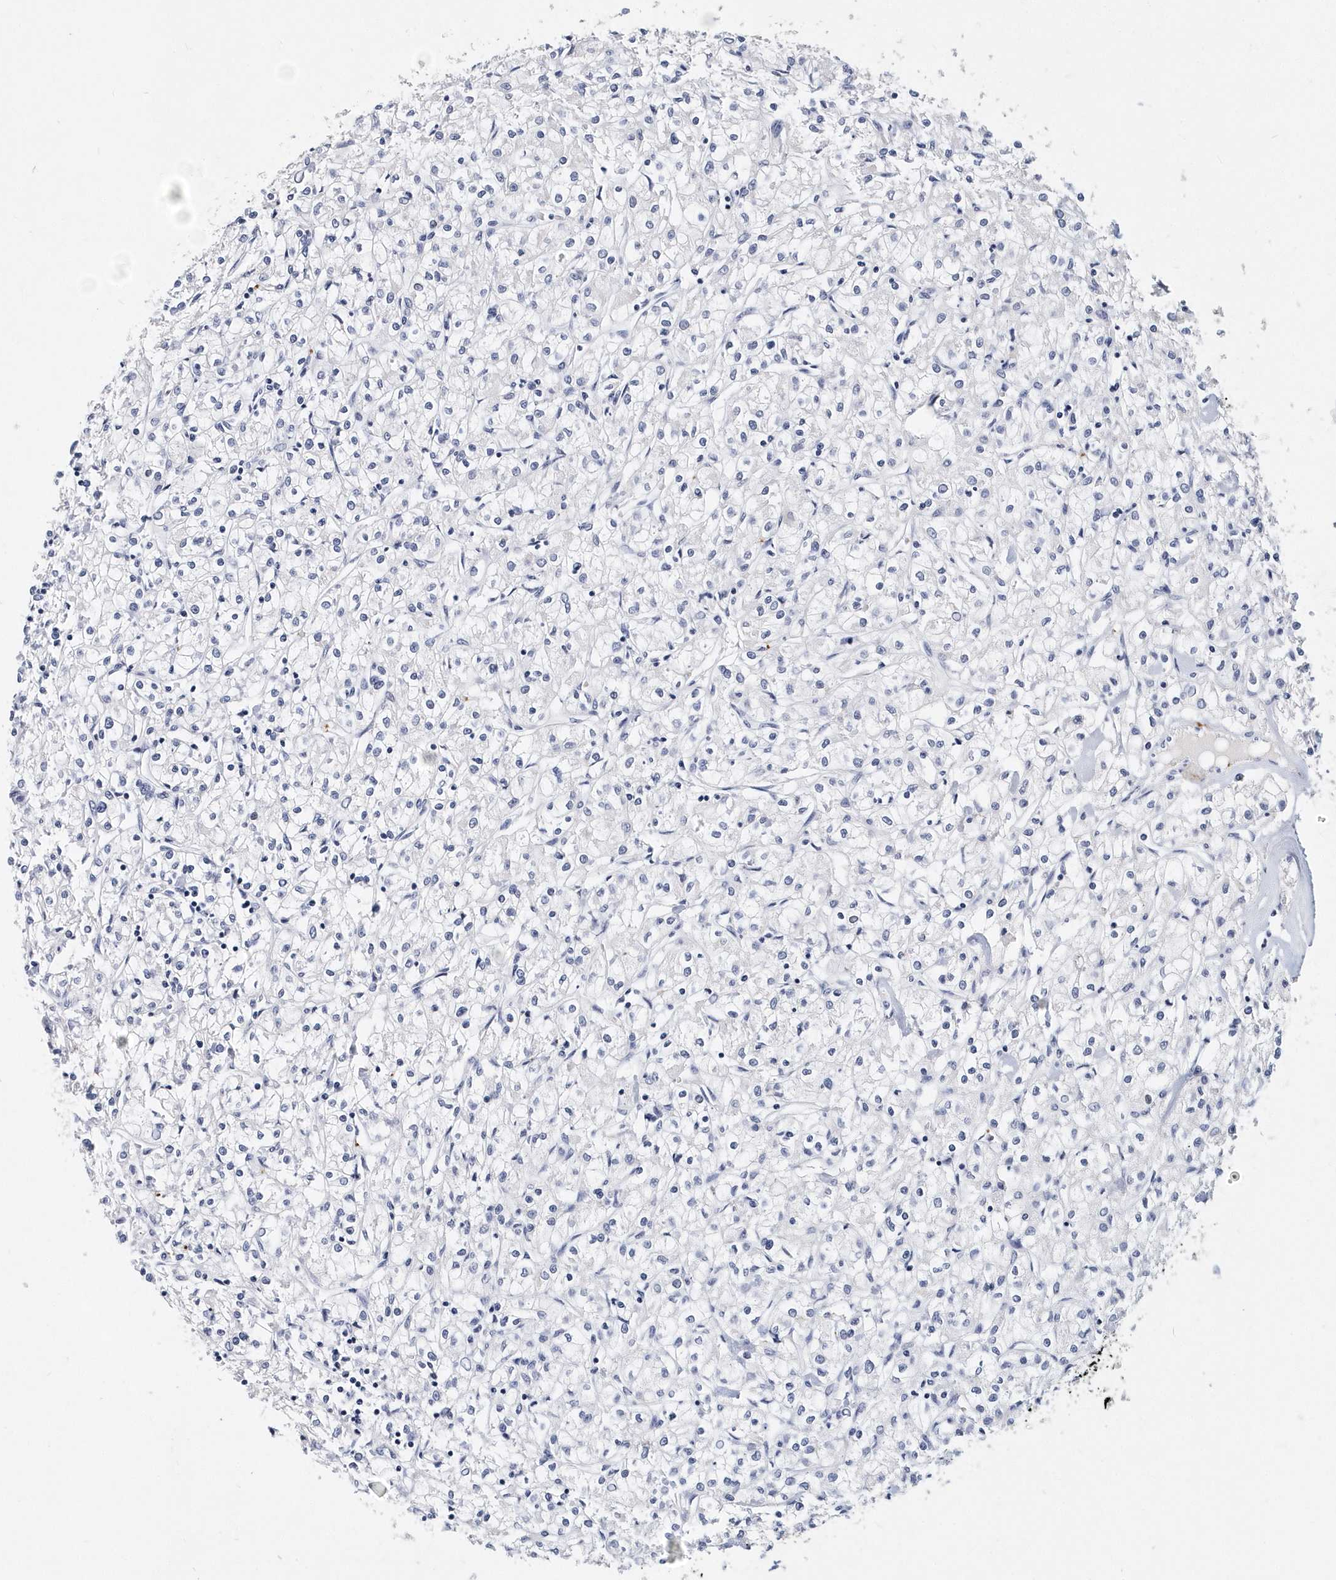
{"staining": {"intensity": "negative", "quantity": "none", "location": "none"}, "tissue": "renal cancer", "cell_type": "Tumor cells", "image_type": "cancer", "snomed": [{"axis": "morphology", "description": "Adenocarcinoma, NOS"}, {"axis": "topography", "description": "Kidney"}], "caption": "Renal cancer stained for a protein using immunohistochemistry exhibits no staining tumor cells.", "gene": "ITGA2B", "patient": {"sex": "female", "age": 59}}